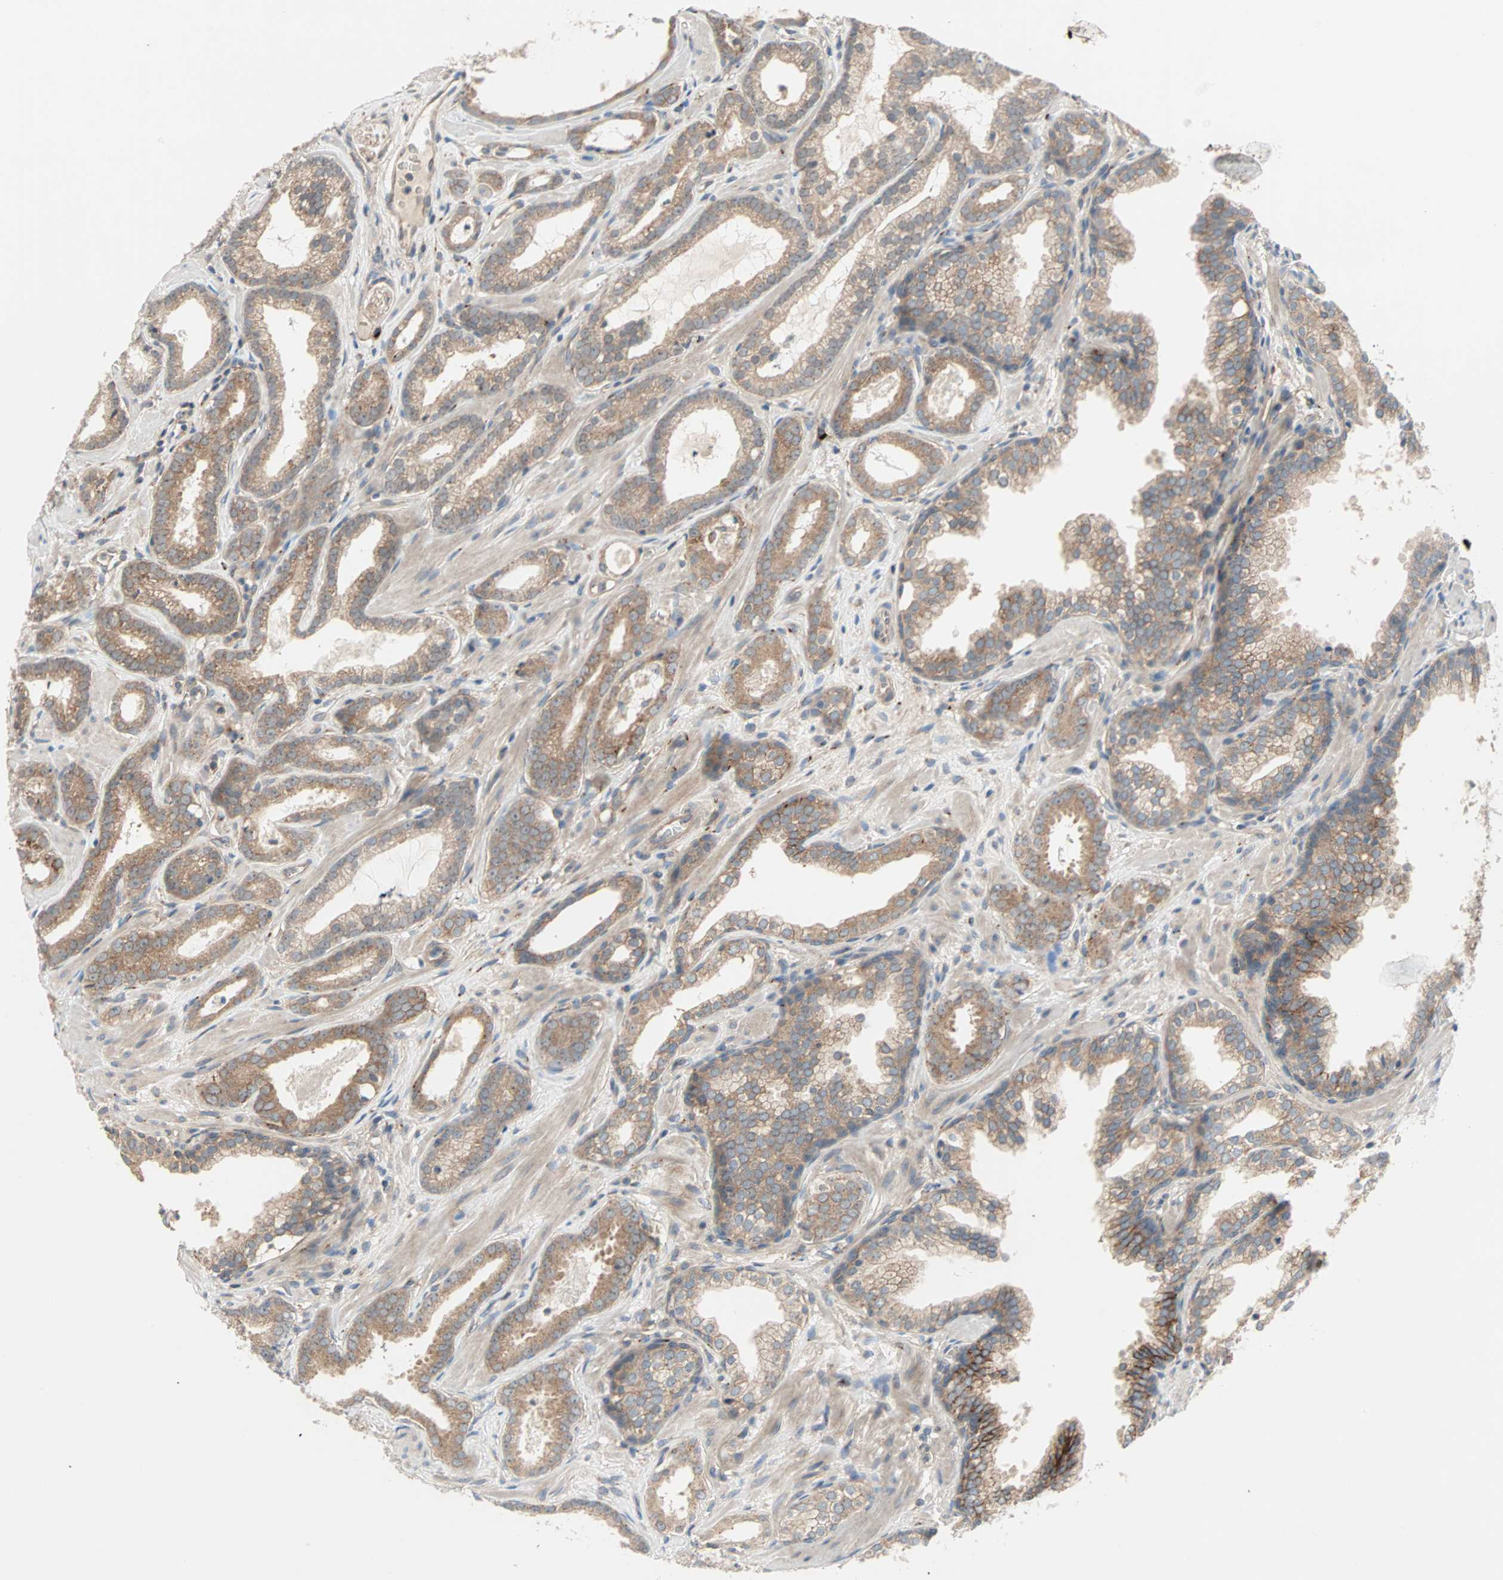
{"staining": {"intensity": "moderate", "quantity": ">75%", "location": "cytoplasmic/membranous"}, "tissue": "prostate cancer", "cell_type": "Tumor cells", "image_type": "cancer", "snomed": [{"axis": "morphology", "description": "Adenocarcinoma, Low grade"}, {"axis": "topography", "description": "Prostate"}], "caption": "Prostate cancer stained with a protein marker shows moderate staining in tumor cells.", "gene": "PDE8A", "patient": {"sex": "male", "age": 57}}